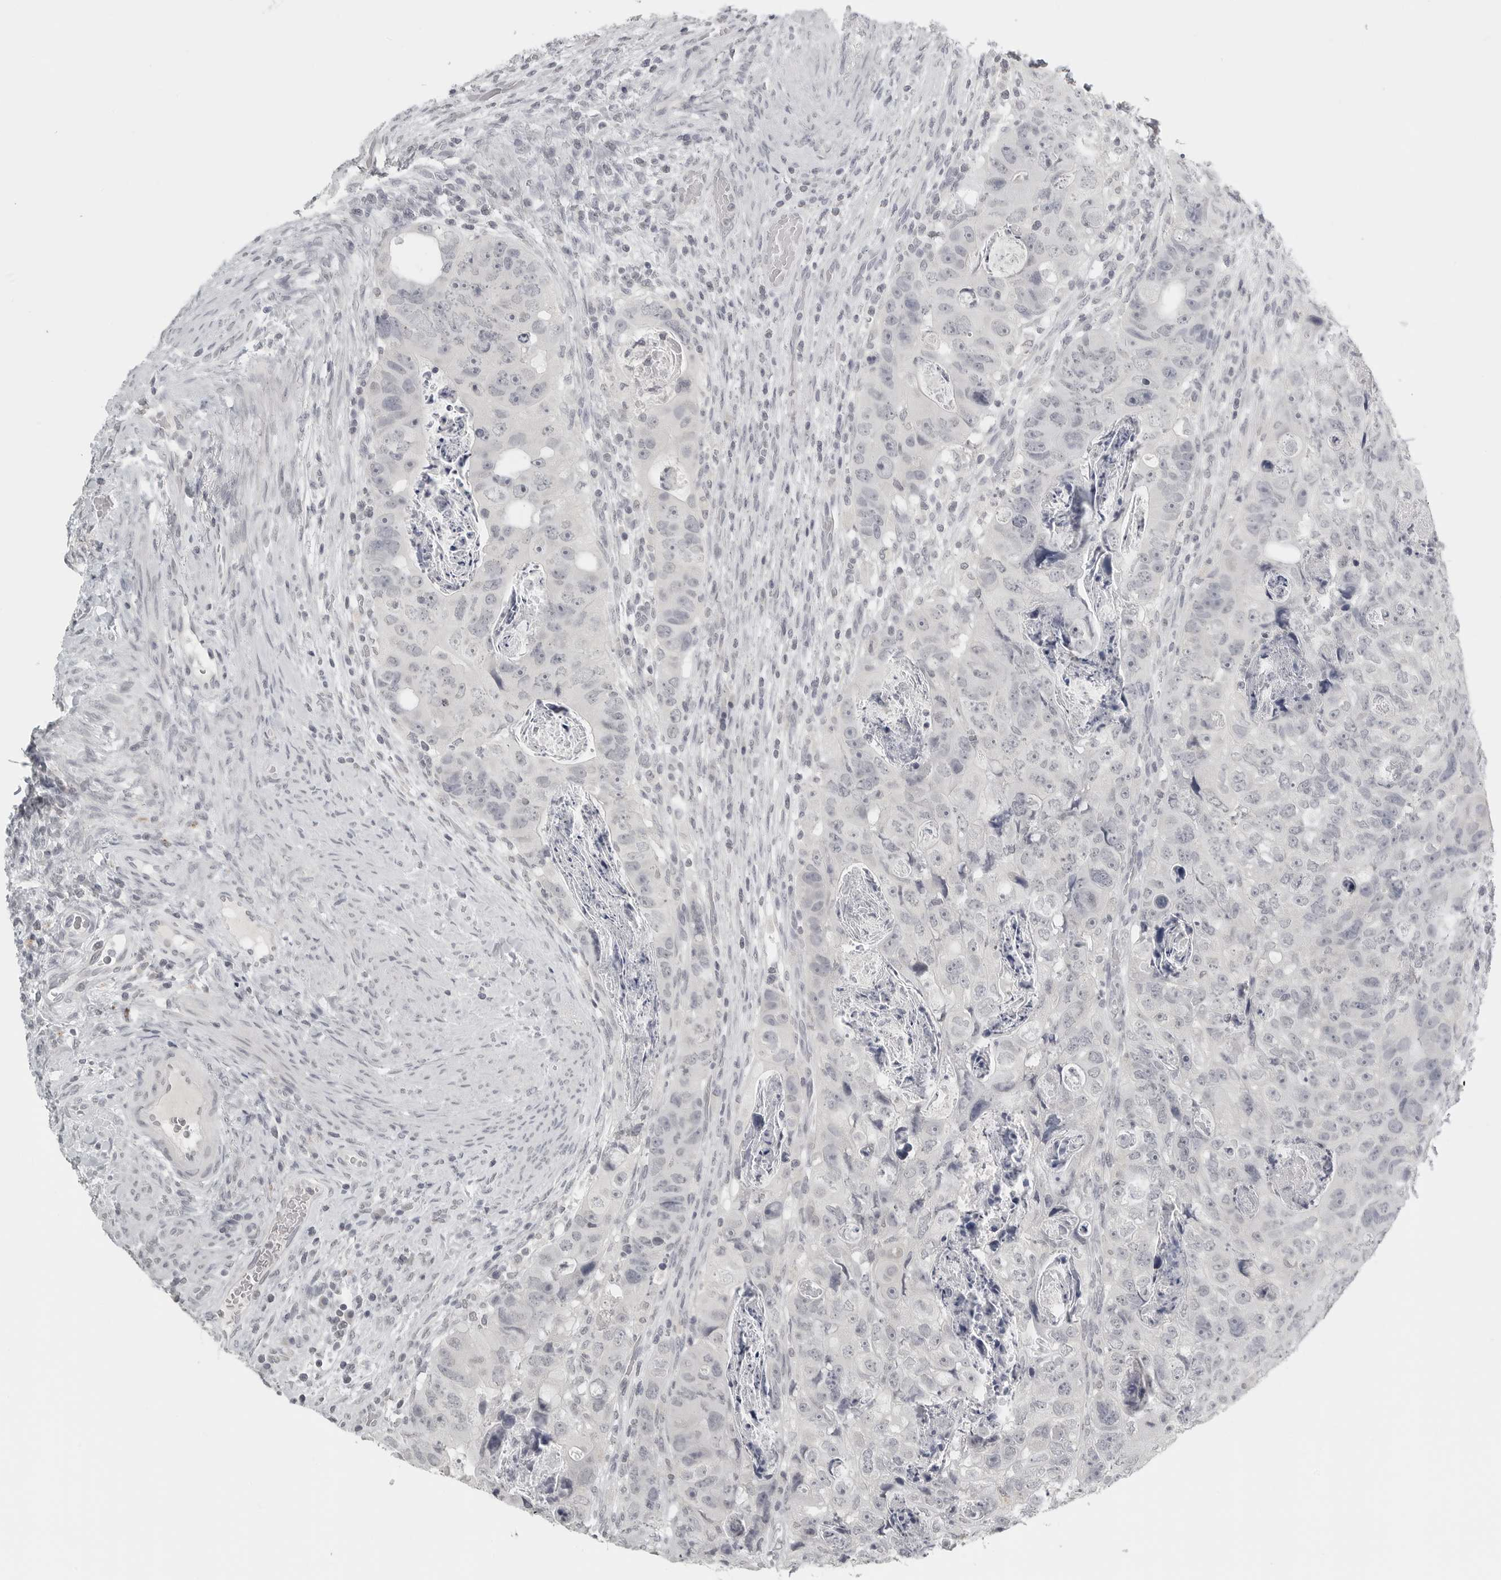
{"staining": {"intensity": "weak", "quantity": "<25%", "location": "nuclear"}, "tissue": "colorectal cancer", "cell_type": "Tumor cells", "image_type": "cancer", "snomed": [{"axis": "morphology", "description": "Adenocarcinoma, NOS"}, {"axis": "topography", "description": "Rectum"}], "caption": "An IHC image of colorectal cancer (adenocarcinoma) is shown. There is no staining in tumor cells of colorectal cancer (adenocarcinoma).", "gene": "BPIFA1", "patient": {"sex": "male", "age": 59}}